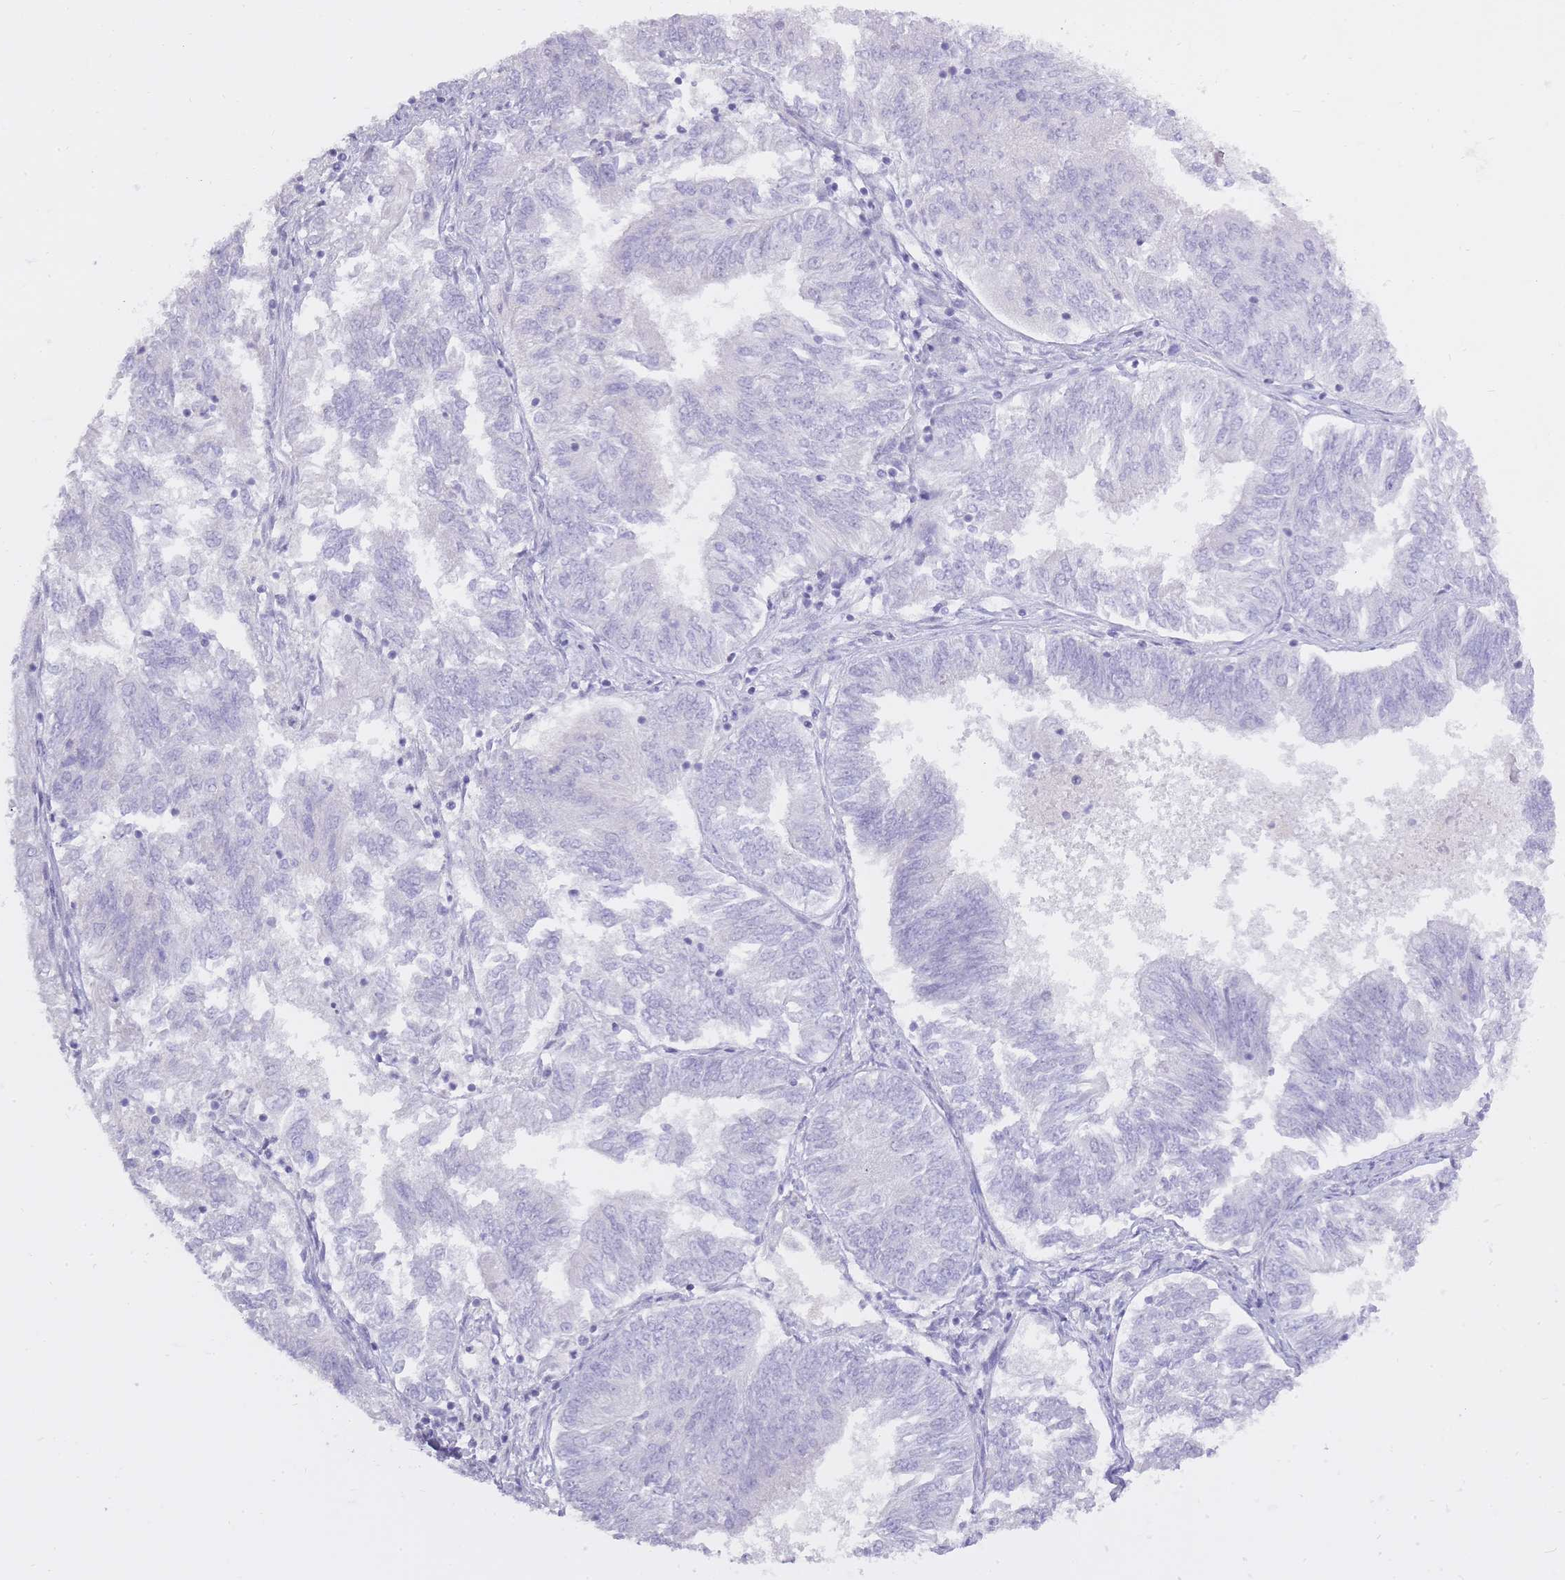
{"staining": {"intensity": "negative", "quantity": "none", "location": "none"}, "tissue": "endometrial cancer", "cell_type": "Tumor cells", "image_type": "cancer", "snomed": [{"axis": "morphology", "description": "Adenocarcinoma, NOS"}, {"axis": "topography", "description": "Endometrium"}], "caption": "IHC image of human endometrial adenocarcinoma stained for a protein (brown), which displays no staining in tumor cells.", "gene": "BDKRB2", "patient": {"sex": "female", "age": 58}}